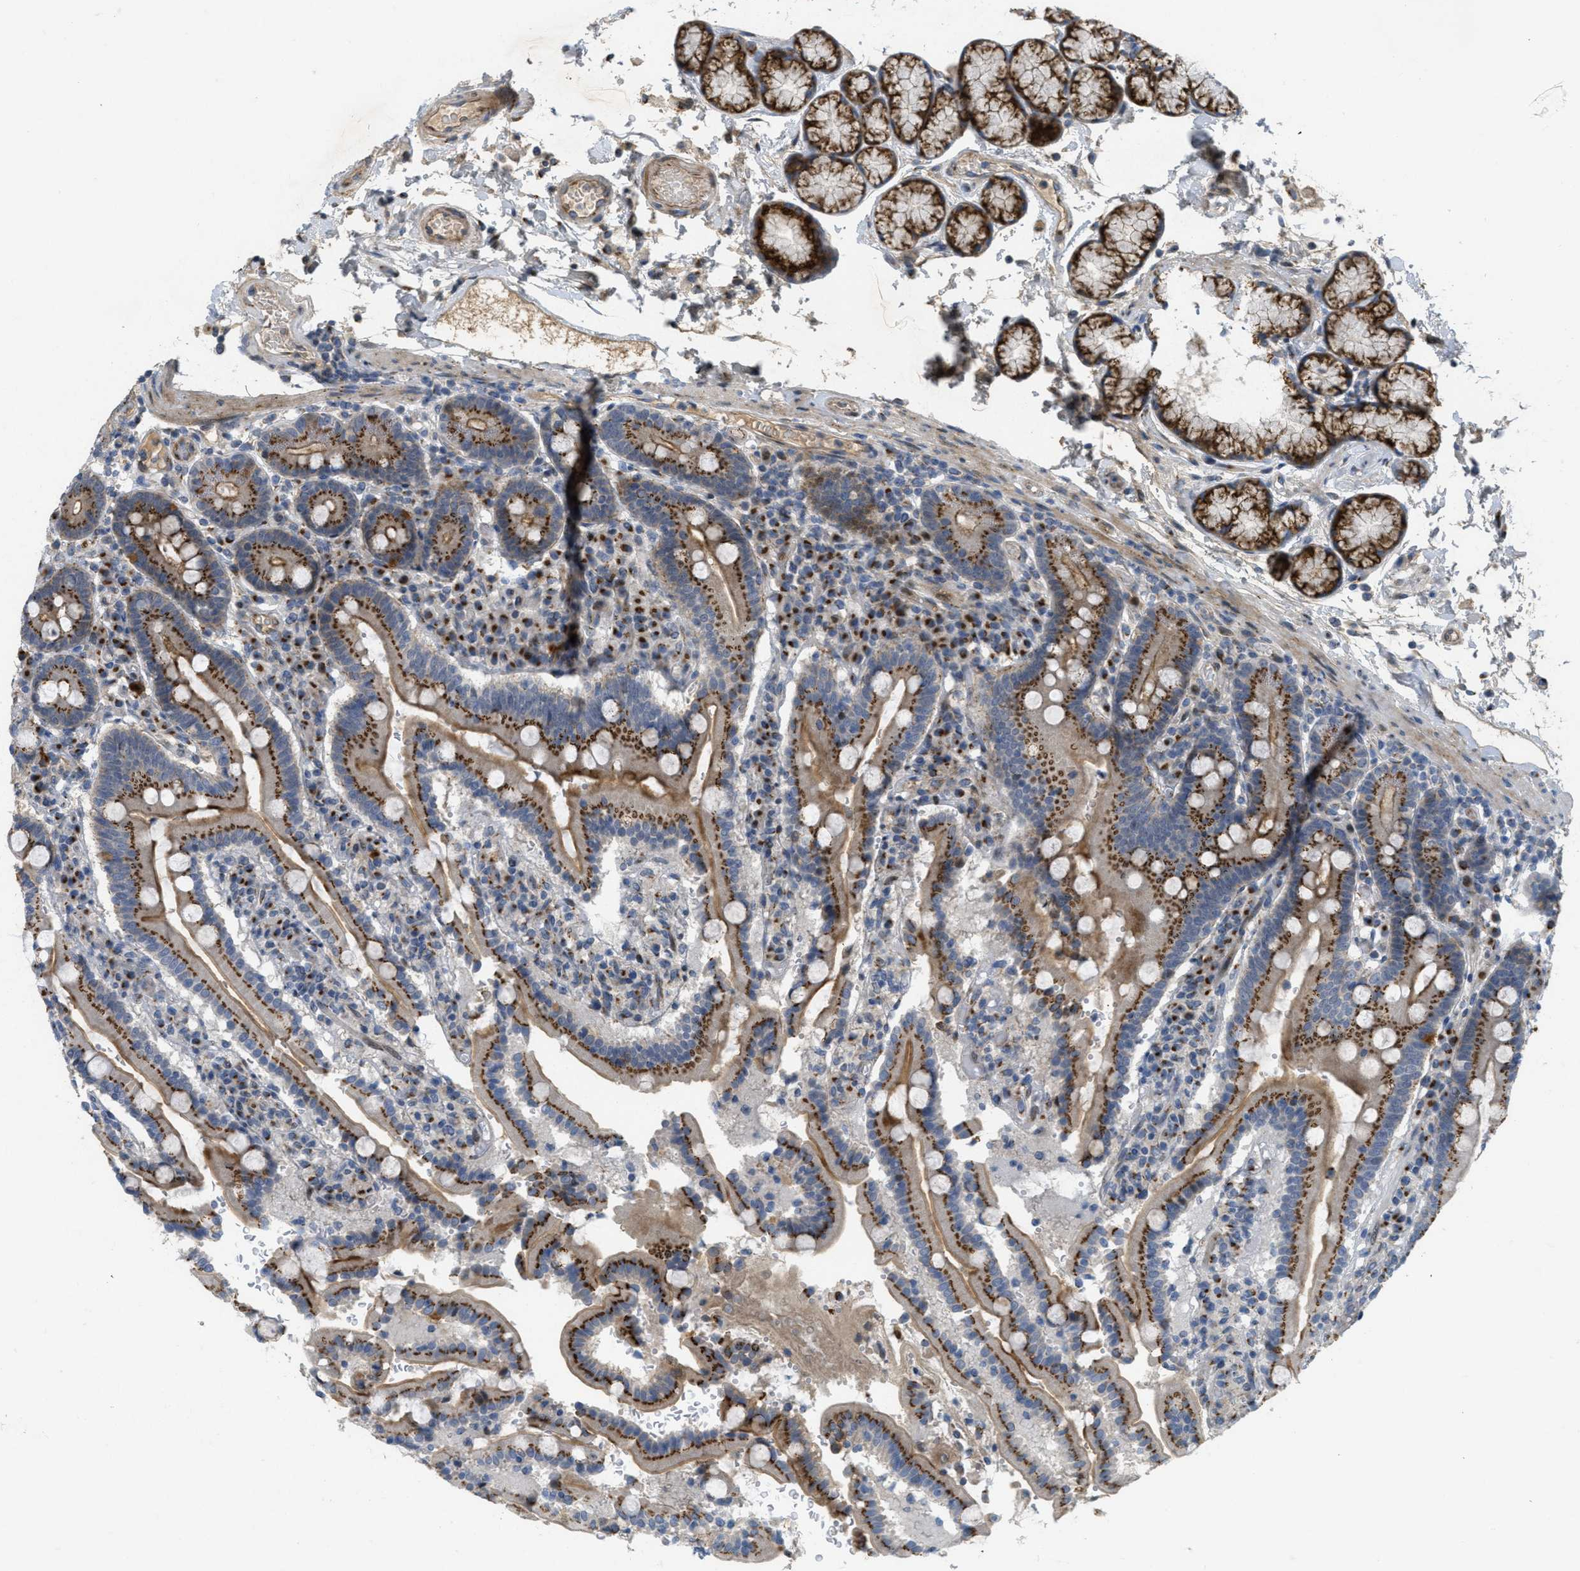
{"staining": {"intensity": "strong", "quantity": ">75%", "location": "cytoplasmic/membranous"}, "tissue": "duodenum", "cell_type": "Glandular cells", "image_type": "normal", "snomed": [{"axis": "morphology", "description": "Normal tissue, NOS"}, {"axis": "topography", "description": "Small intestine, NOS"}], "caption": "Duodenum stained with immunohistochemistry reveals strong cytoplasmic/membranous positivity in about >75% of glandular cells. Immunohistochemistry stains the protein of interest in brown and the nuclei are stained blue.", "gene": "ZFPL1", "patient": {"sex": "female", "age": 71}}